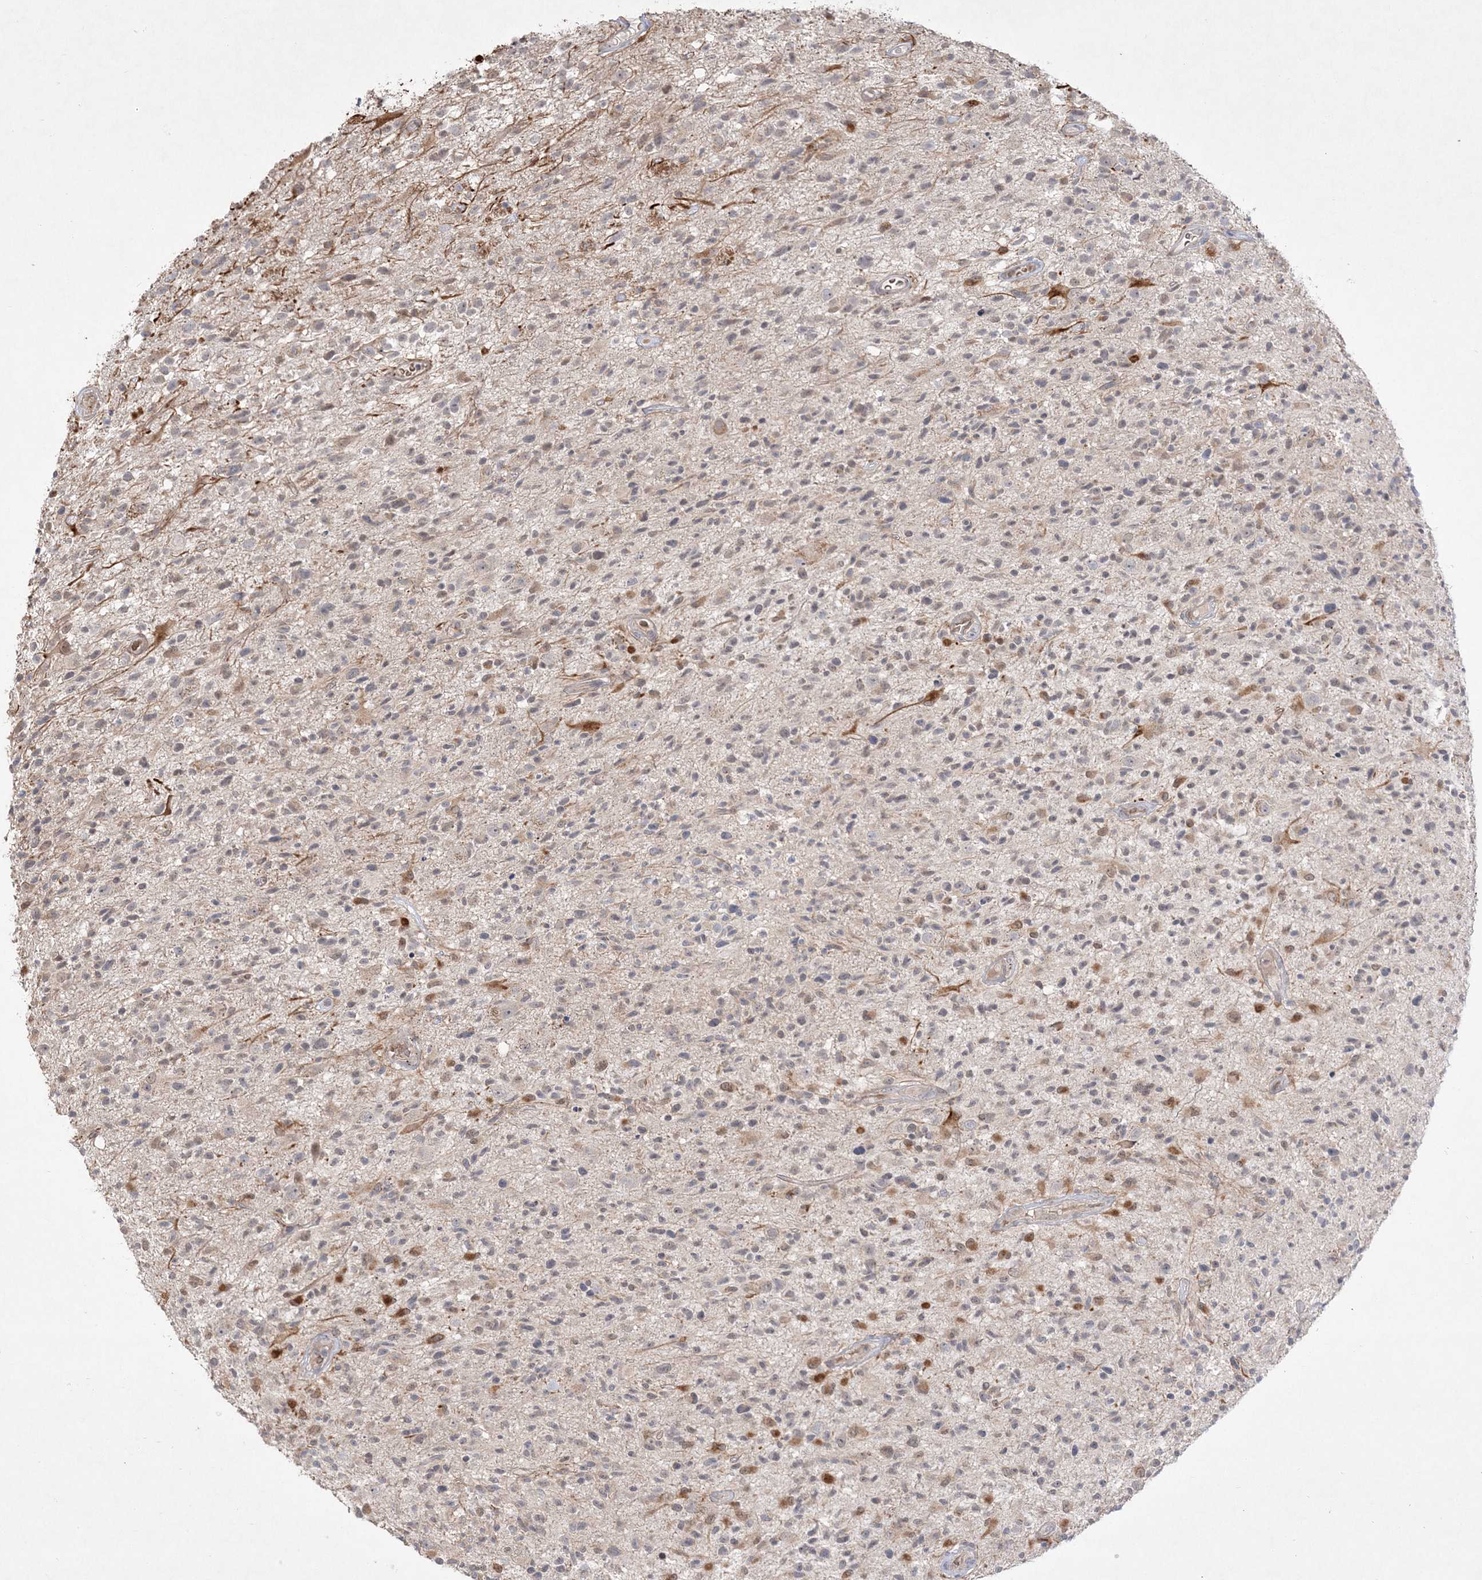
{"staining": {"intensity": "negative", "quantity": "none", "location": "none"}, "tissue": "glioma", "cell_type": "Tumor cells", "image_type": "cancer", "snomed": [{"axis": "morphology", "description": "Glioma, malignant, High grade"}, {"axis": "morphology", "description": "Glioblastoma, NOS"}, {"axis": "topography", "description": "Brain"}], "caption": "Immunohistochemistry (IHC) of glioma reveals no staining in tumor cells.", "gene": "CLNK", "patient": {"sex": "male", "age": 60}}